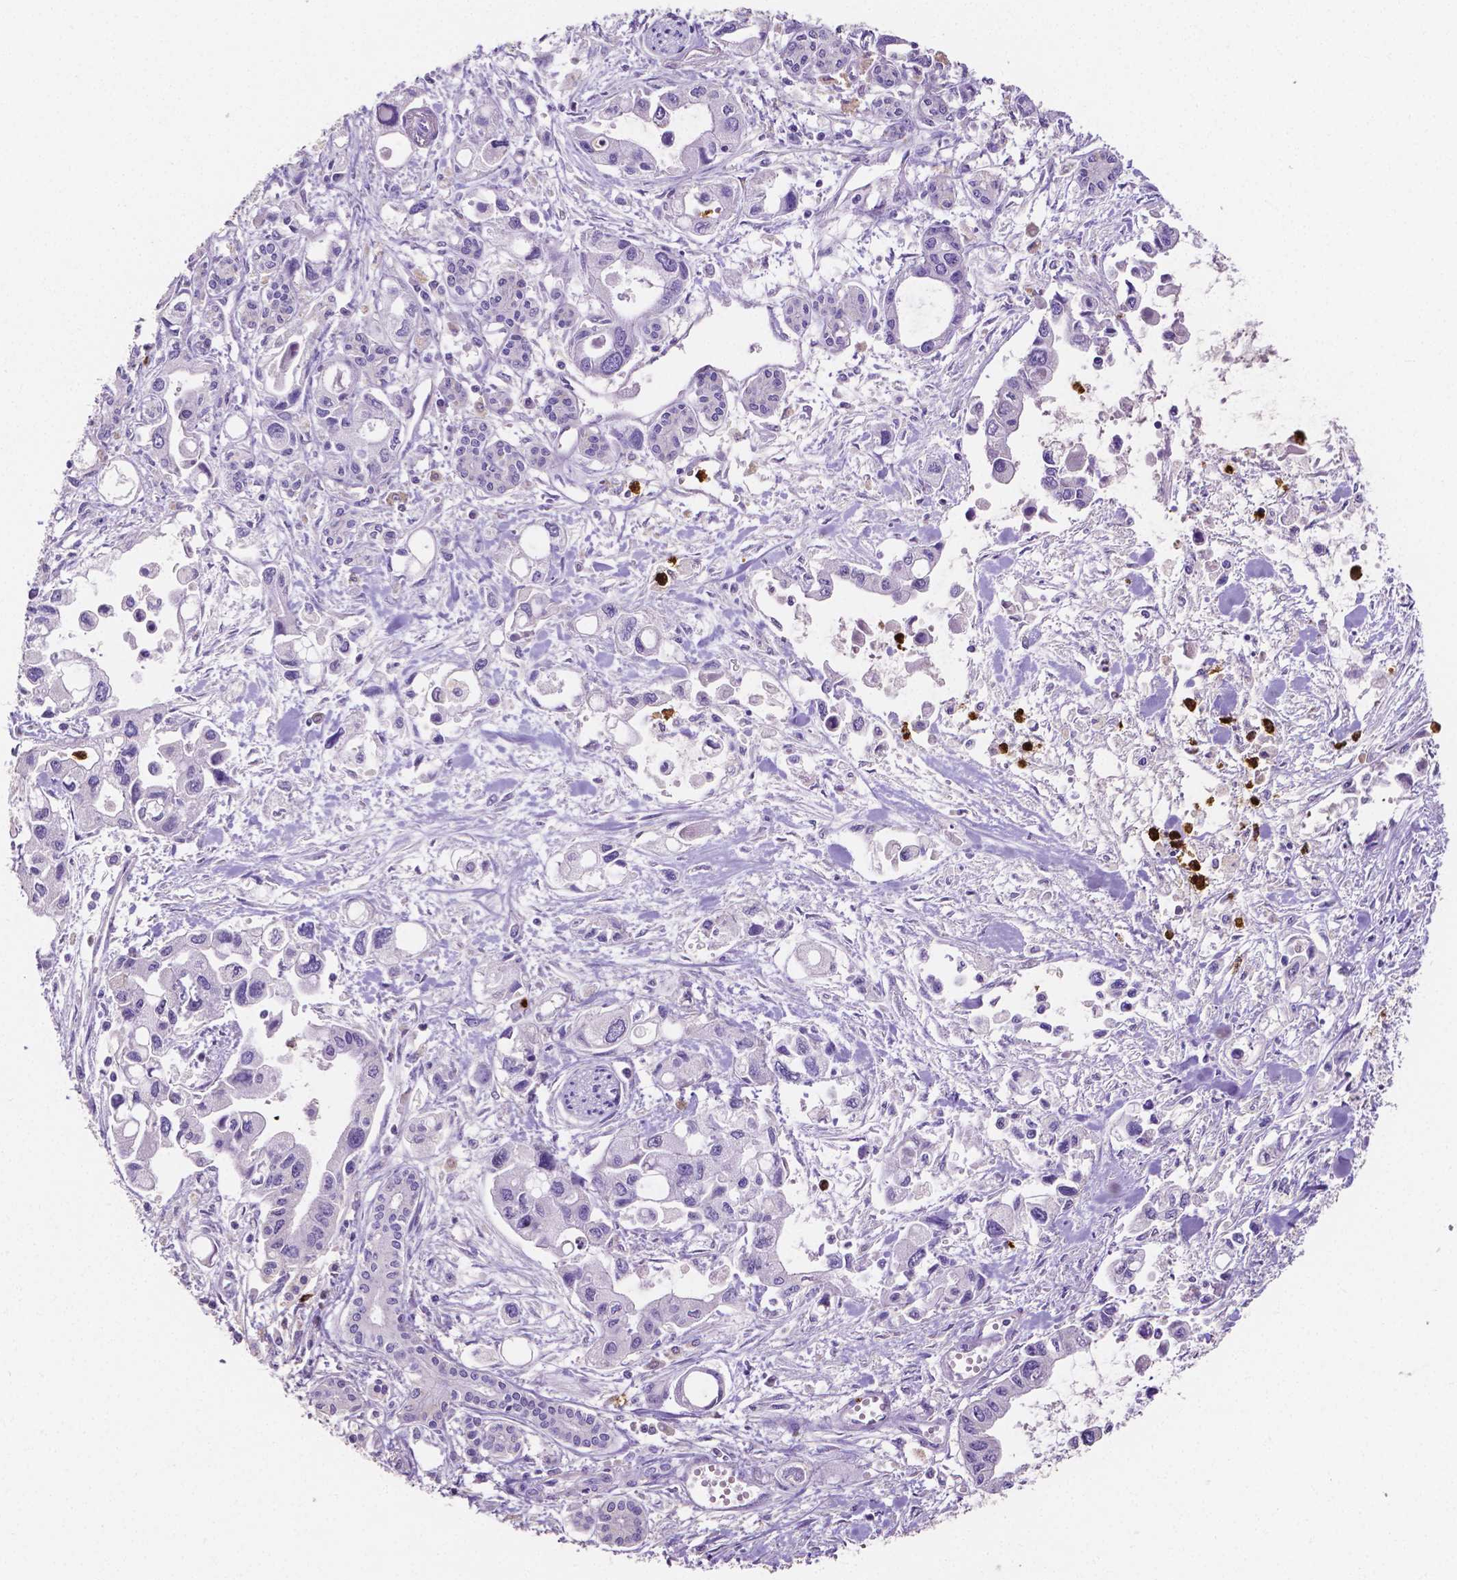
{"staining": {"intensity": "negative", "quantity": "none", "location": "none"}, "tissue": "pancreatic cancer", "cell_type": "Tumor cells", "image_type": "cancer", "snomed": [{"axis": "morphology", "description": "Adenocarcinoma, NOS"}, {"axis": "topography", "description": "Pancreas"}], "caption": "This is a image of immunohistochemistry (IHC) staining of pancreatic cancer, which shows no positivity in tumor cells. (DAB immunohistochemistry (IHC), high magnification).", "gene": "MMP9", "patient": {"sex": "female", "age": 61}}